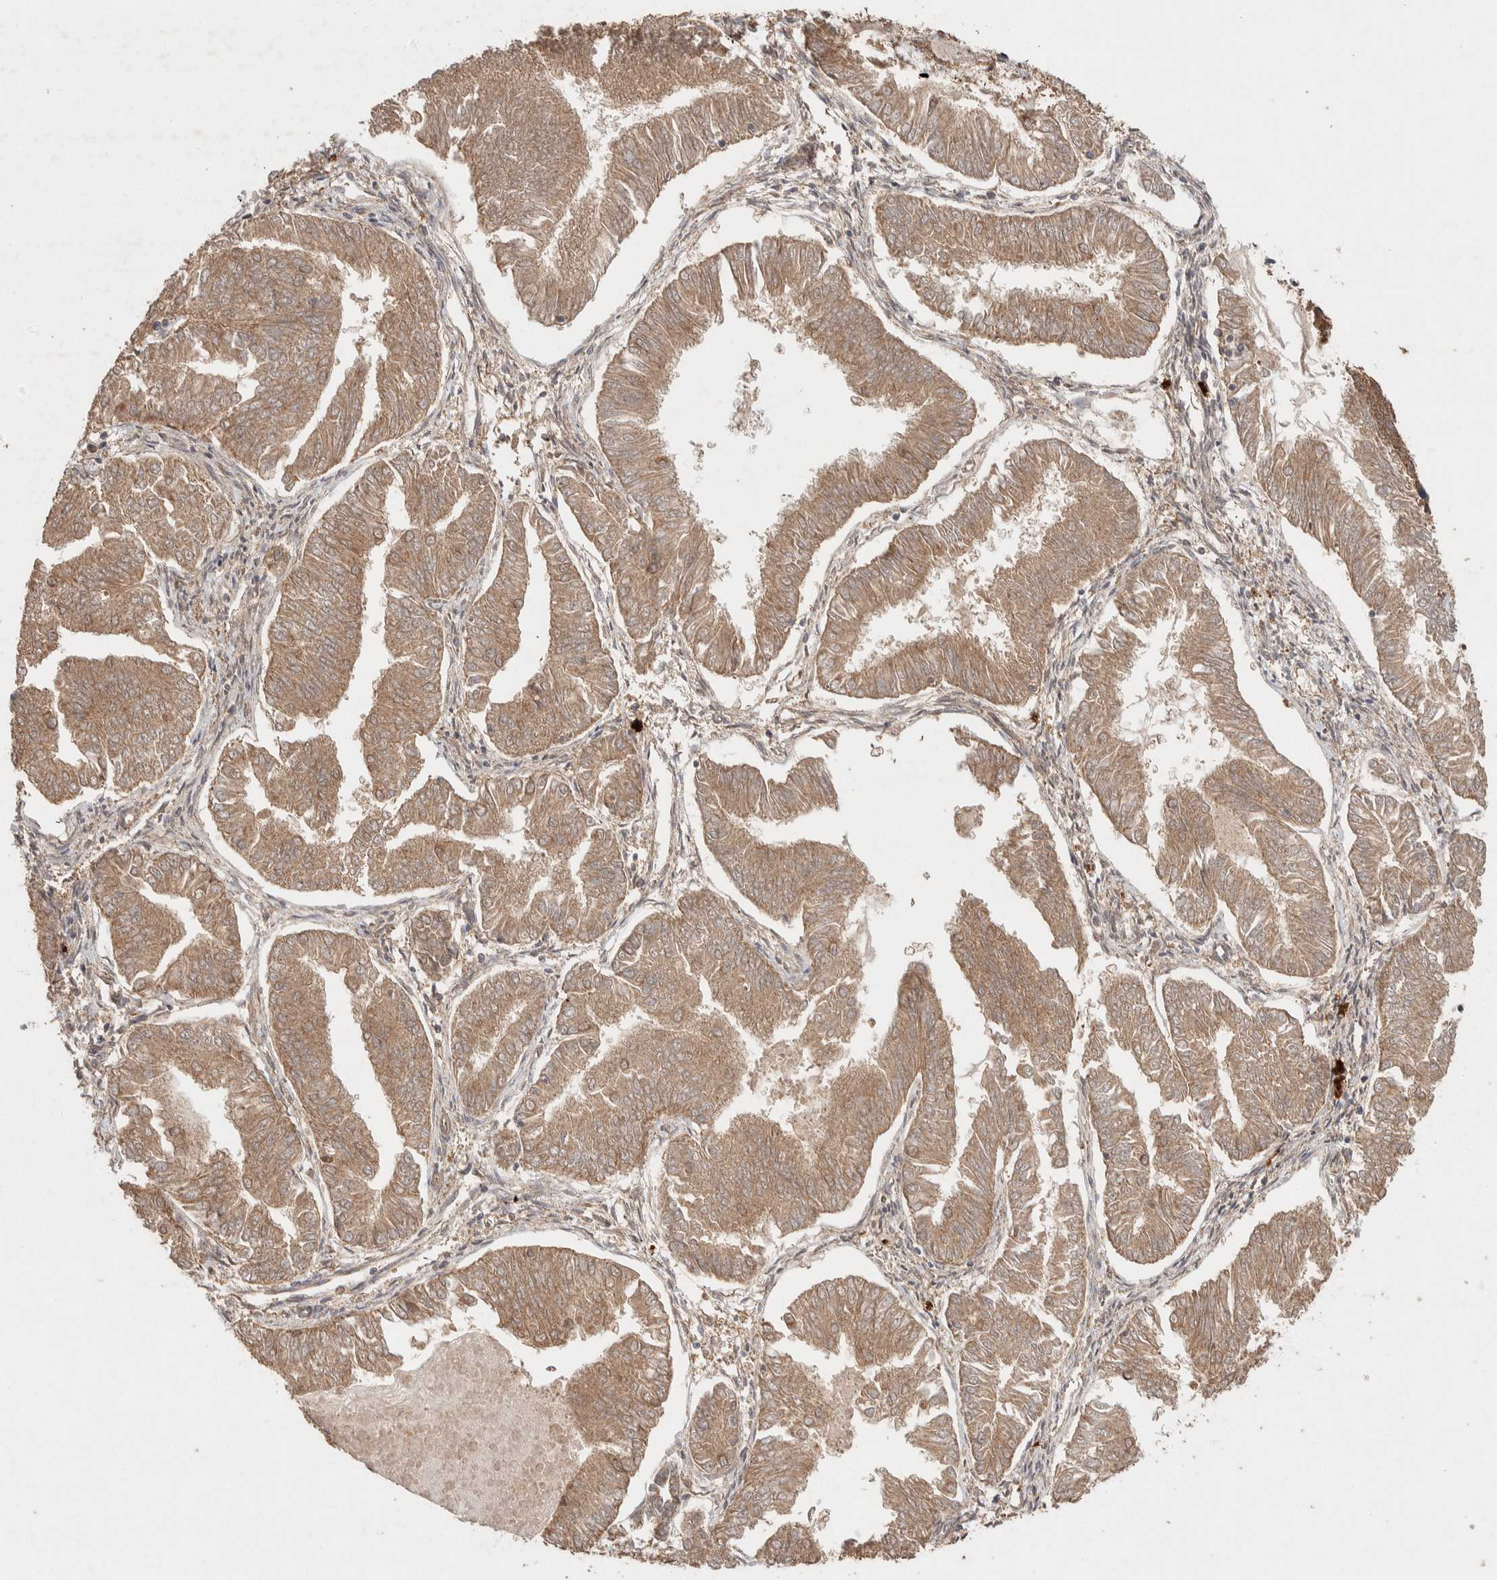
{"staining": {"intensity": "moderate", "quantity": ">75%", "location": "cytoplasmic/membranous"}, "tissue": "endometrial cancer", "cell_type": "Tumor cells", "image_type": "cancer", "snomed": [{"axis": "morphology", "description": "Adenocarcinoma, NOS"}, {"axis": "topography", "description": "Endometrium"}], "caption": "IHC image of human endometrial cancer stained for a protein (brown), which shows medium levels of moderate cytoplasmic/membranous positivity in approximately >75% of tumor cells.", "gene": "KCNJ5", "patient": {"sex": "female", "age": 53}}